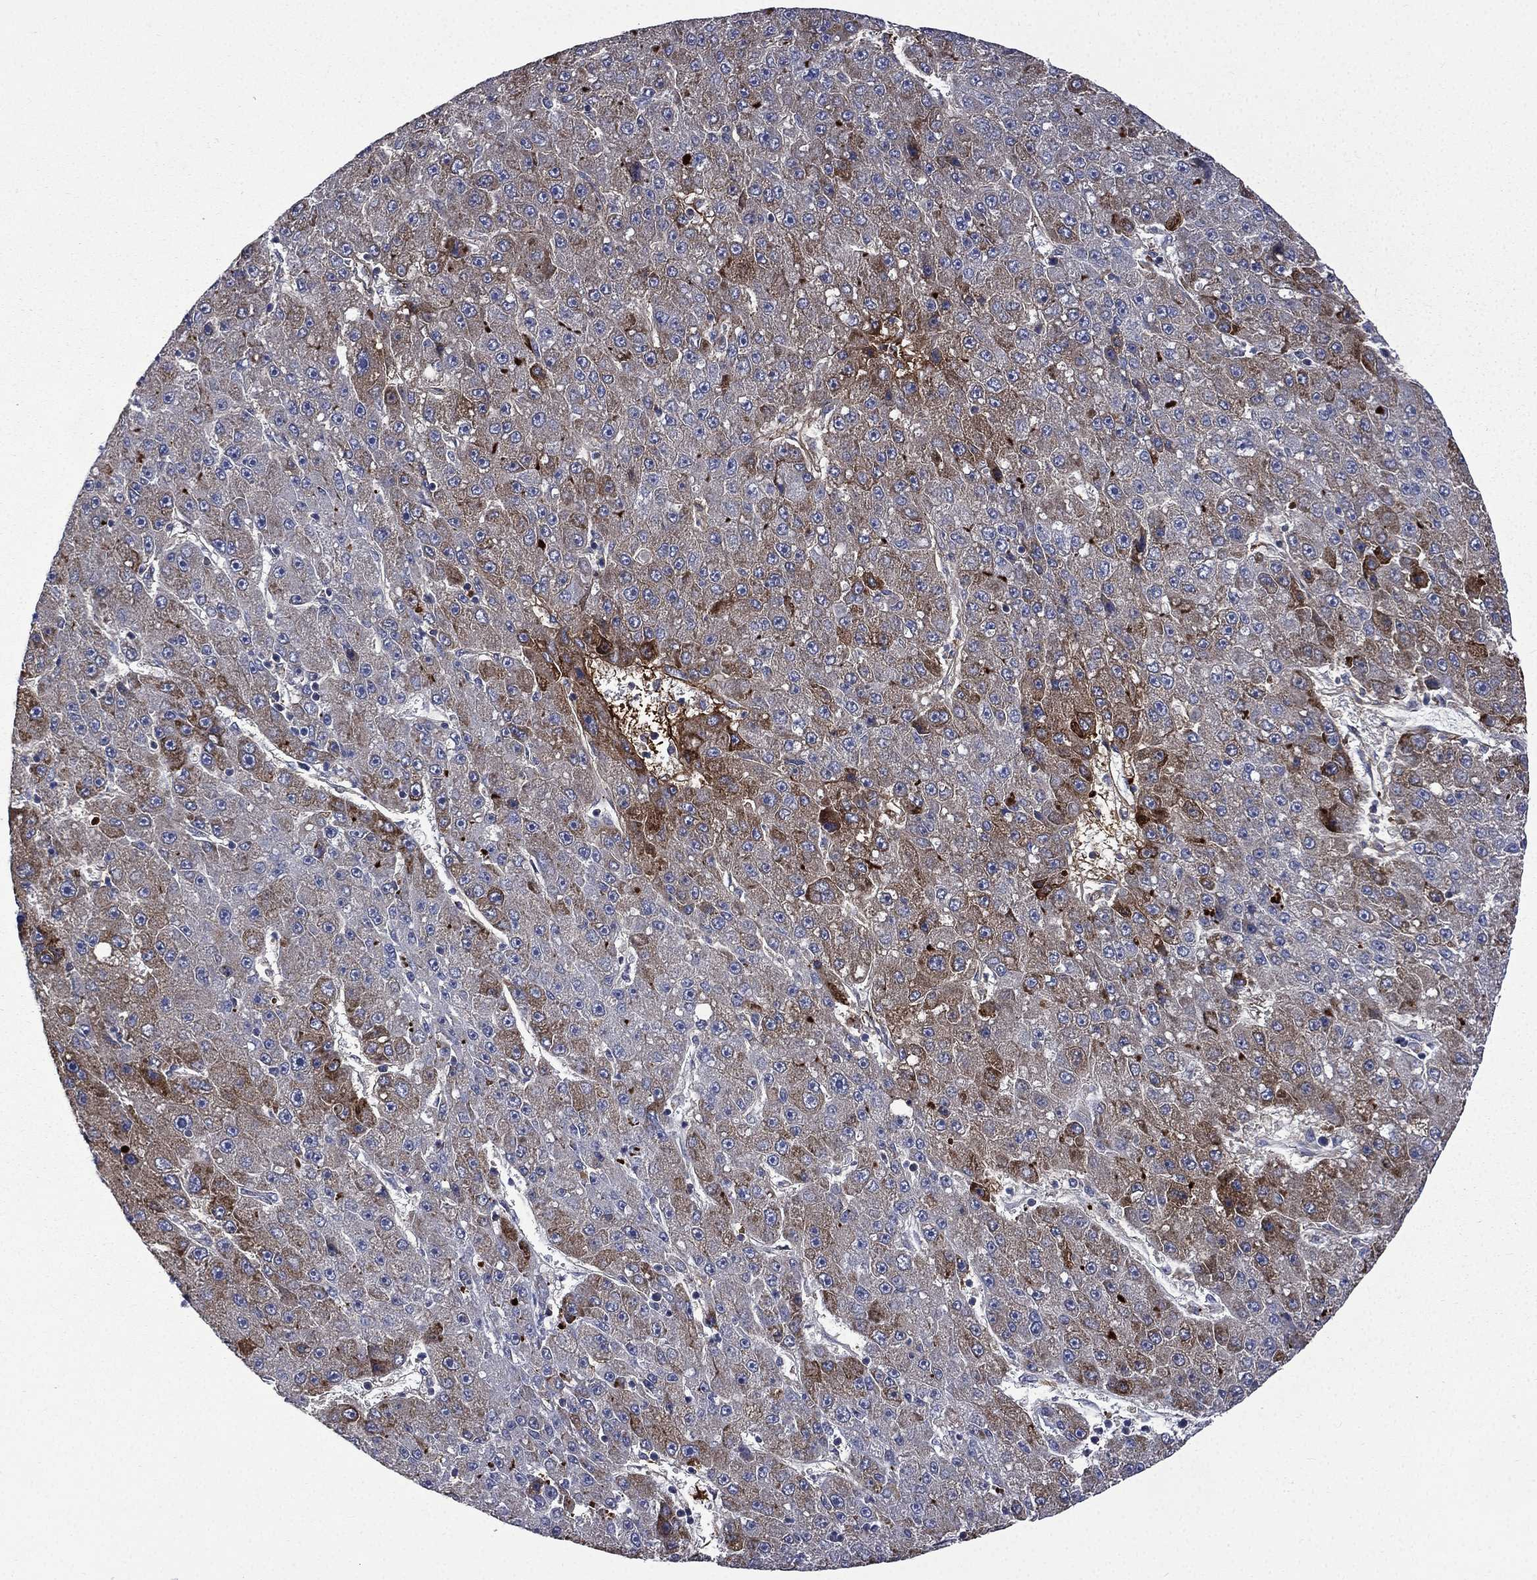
{"staining": {"intensity": "moderate", "quantity": "<25%", "location": "cytoplasmic/membranous"}, "tissue": "liver cancer", "cell_type": "Tumor cells", "image_type": "cancer", "snomed": [{"axis": "morphology", "description": "Carcinoma, Hepatocellular, NOS"}, {"axis": "topography", "description": "Liver"}], "caption": "High-power microscopy captured an immunohistochemistry micrograph of hepatocellular carcinoma (liver), revealing moderate cytoplasmic/membranous expression in about <25% of tumor cells.", "gene": "FGG", "patient": {"sex": "male", "age": 67}}